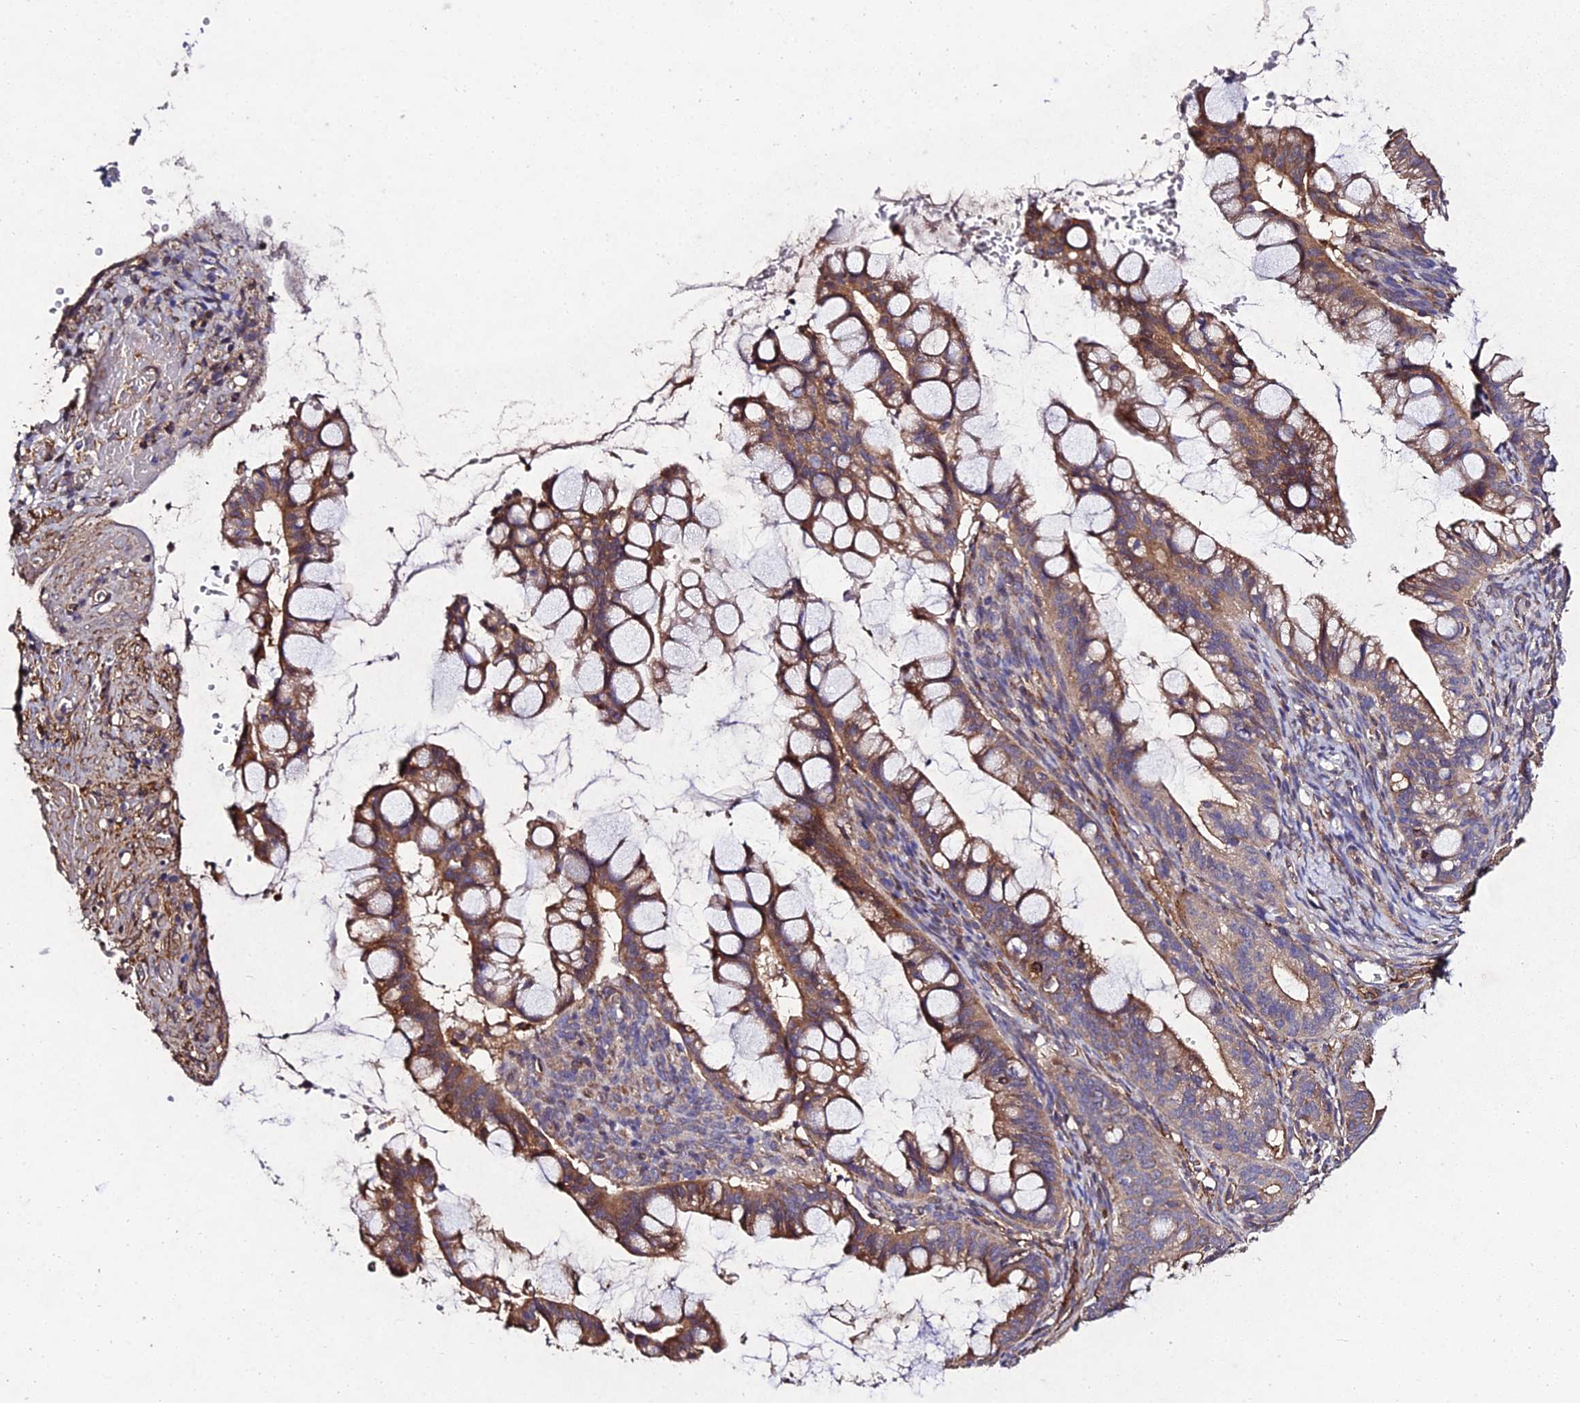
{"staining": {"intensity": "moderate", "quantity": ">75%", "location": "cytoplasmic/membranous"}, "tissue": "ovarian cancer", "cell_type": "Tumor cells", "image_type": "cancer", "snomed": [{"axis": "morphology", "description": "Cystadenocarcinoma, mucinous, NOS"}, {"axis": "topography", "description": "Ovary"}], "caption": "Immunohistochemistry (IHC) staining of mucinous cystadenocarcinoma (ovarian), which reveals medium levels of moderate cytoplasmic/membranous expression in about >75% of tumor cells indicating moderate cytoplasmic/membranous protein positivity. The staining was performed using DAB (3,3'-diaminobenzidine) (brown) for protein detection and nuclei were counterstained in hematoxylin (blue).", "gene": "AP3M2", "patient": {"sex": "female", "age": 73}}